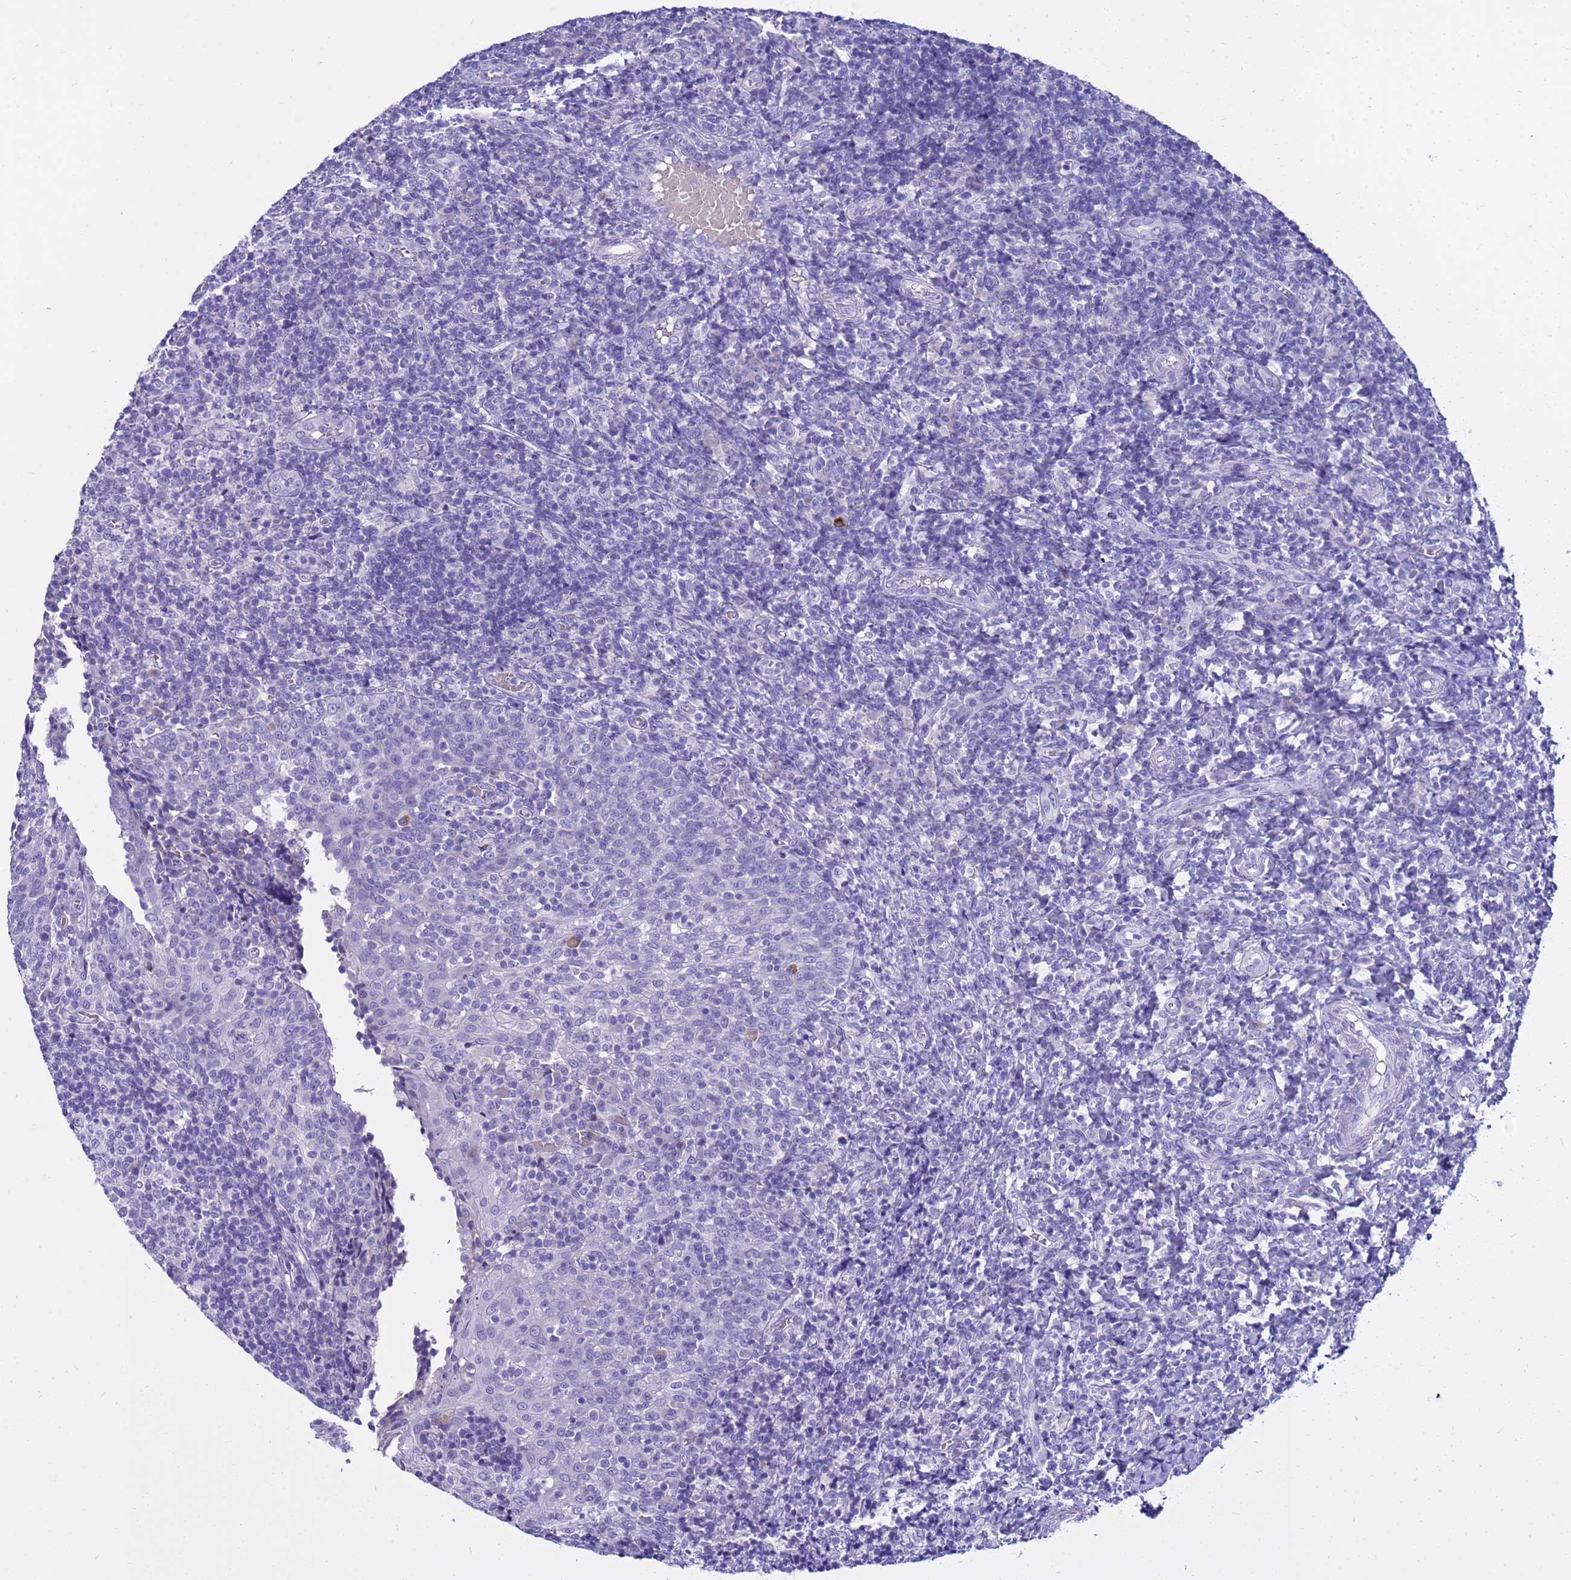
{"staining": {"intensity": "negative", "quantity": "none", "location": "none"}, "tissue": "tonsil", "cell_type": "Germinal center cells", "image_type": "normal", "snomed": [{"axis": "morphology", "description": "Normal tissue, NOS"}, {"axis": "topography", "description": "Tonsil"}], "caption": "Immunohistochemistry (IHC) micrograph of unremarkable tonsil stained for a protein (brown), which demonstrates no staining in germinal center cells. The staining was performed using DAB to visualize the protein expression in brown, while the nuclei were stained in blue with hematoxylin (Magnification: 20x).", "gene": "SYCN", "patient": {"sex": "female", "age": 19}}